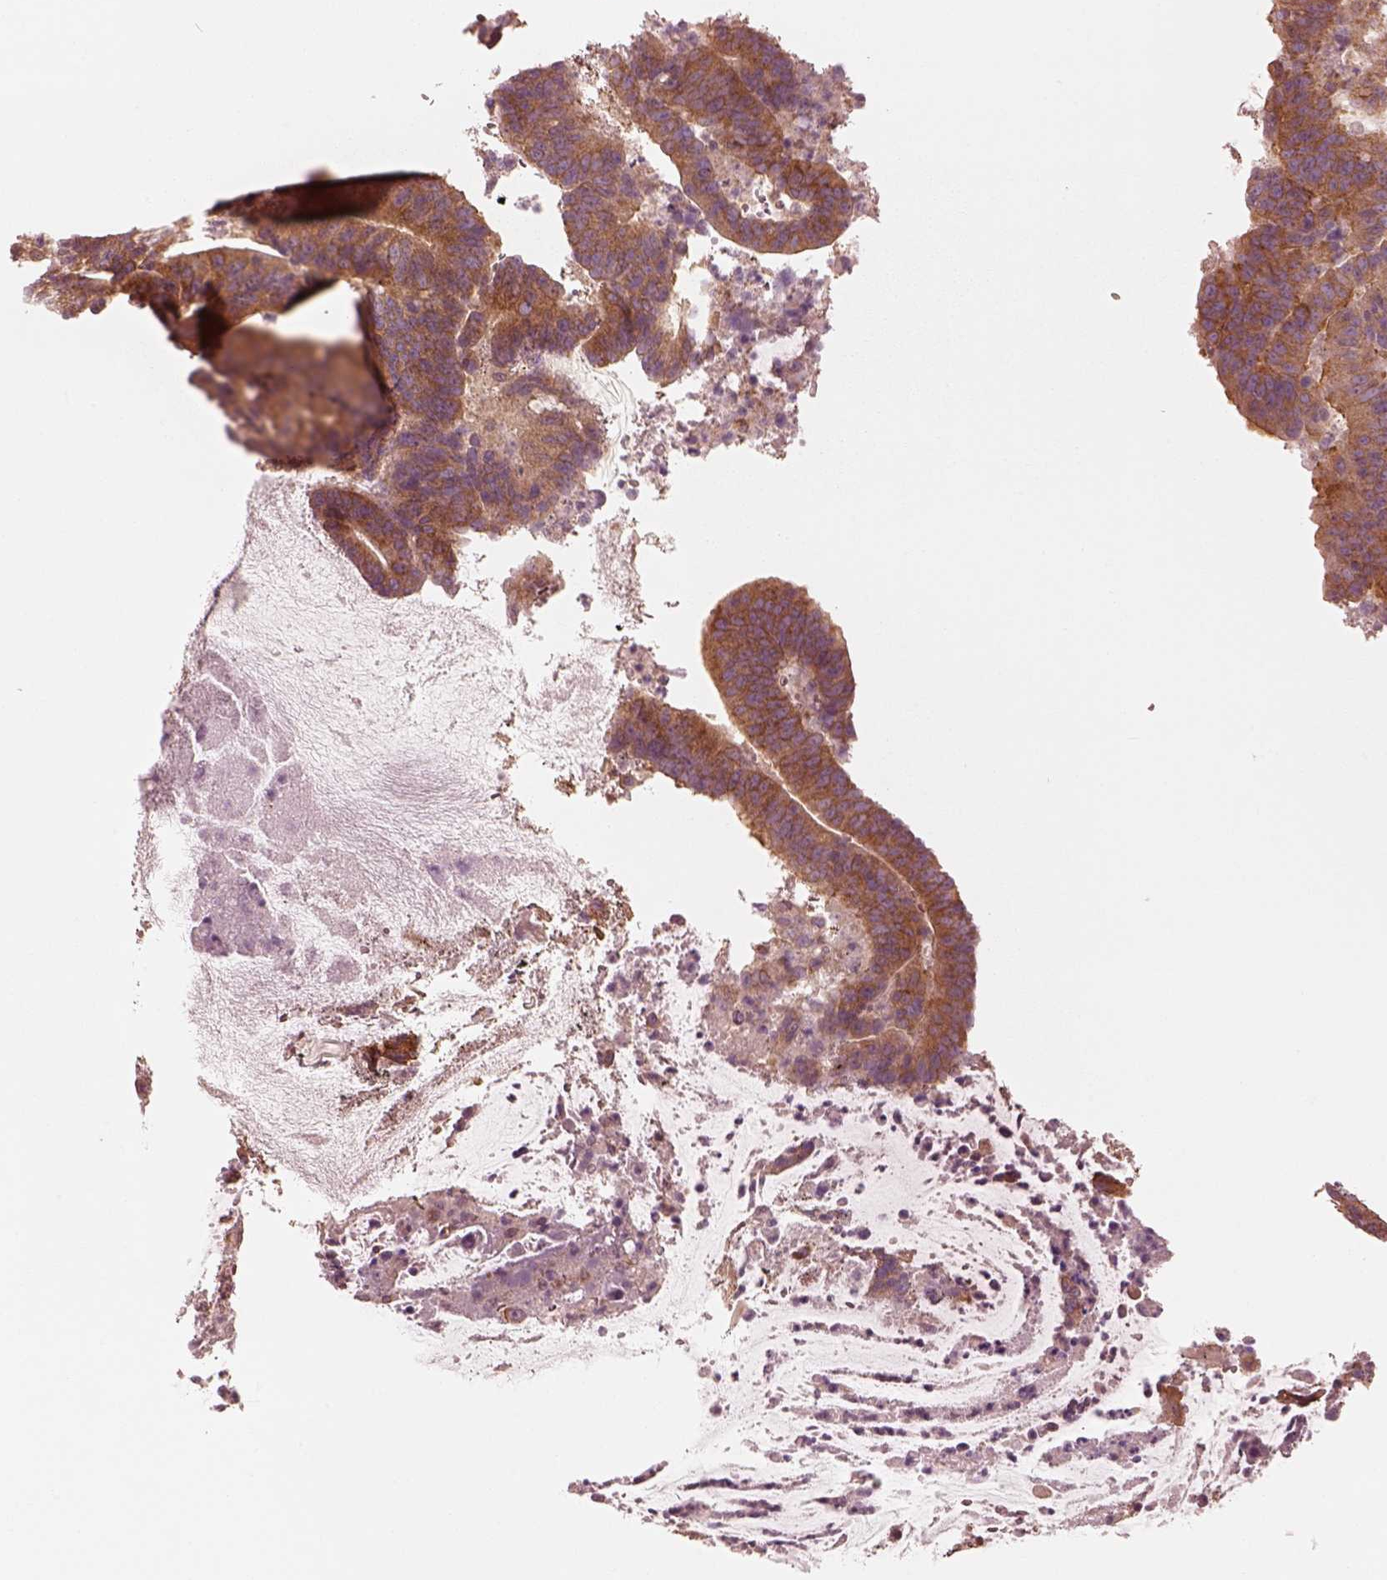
{"staining": {"intensity": "strong", "quantity": ">75%", "location": "cytoplasmic/membranous"}, "tissue": "colorectal cancer", "cell_type": "Tumor cells", "image_type": "cancer", "snomed": [{"axis": "morphology", "description": "Adenocarcinoma, NOS"}, {"axis": "topography", "description": "Colon"}], "caption": "Colorectal cancer stained for a protein demonstrates strong cytoplasmic/membranous positivity in tumor cells.", "gene": "CNOT2", "patient": {"sex": "female", "age": 43}}